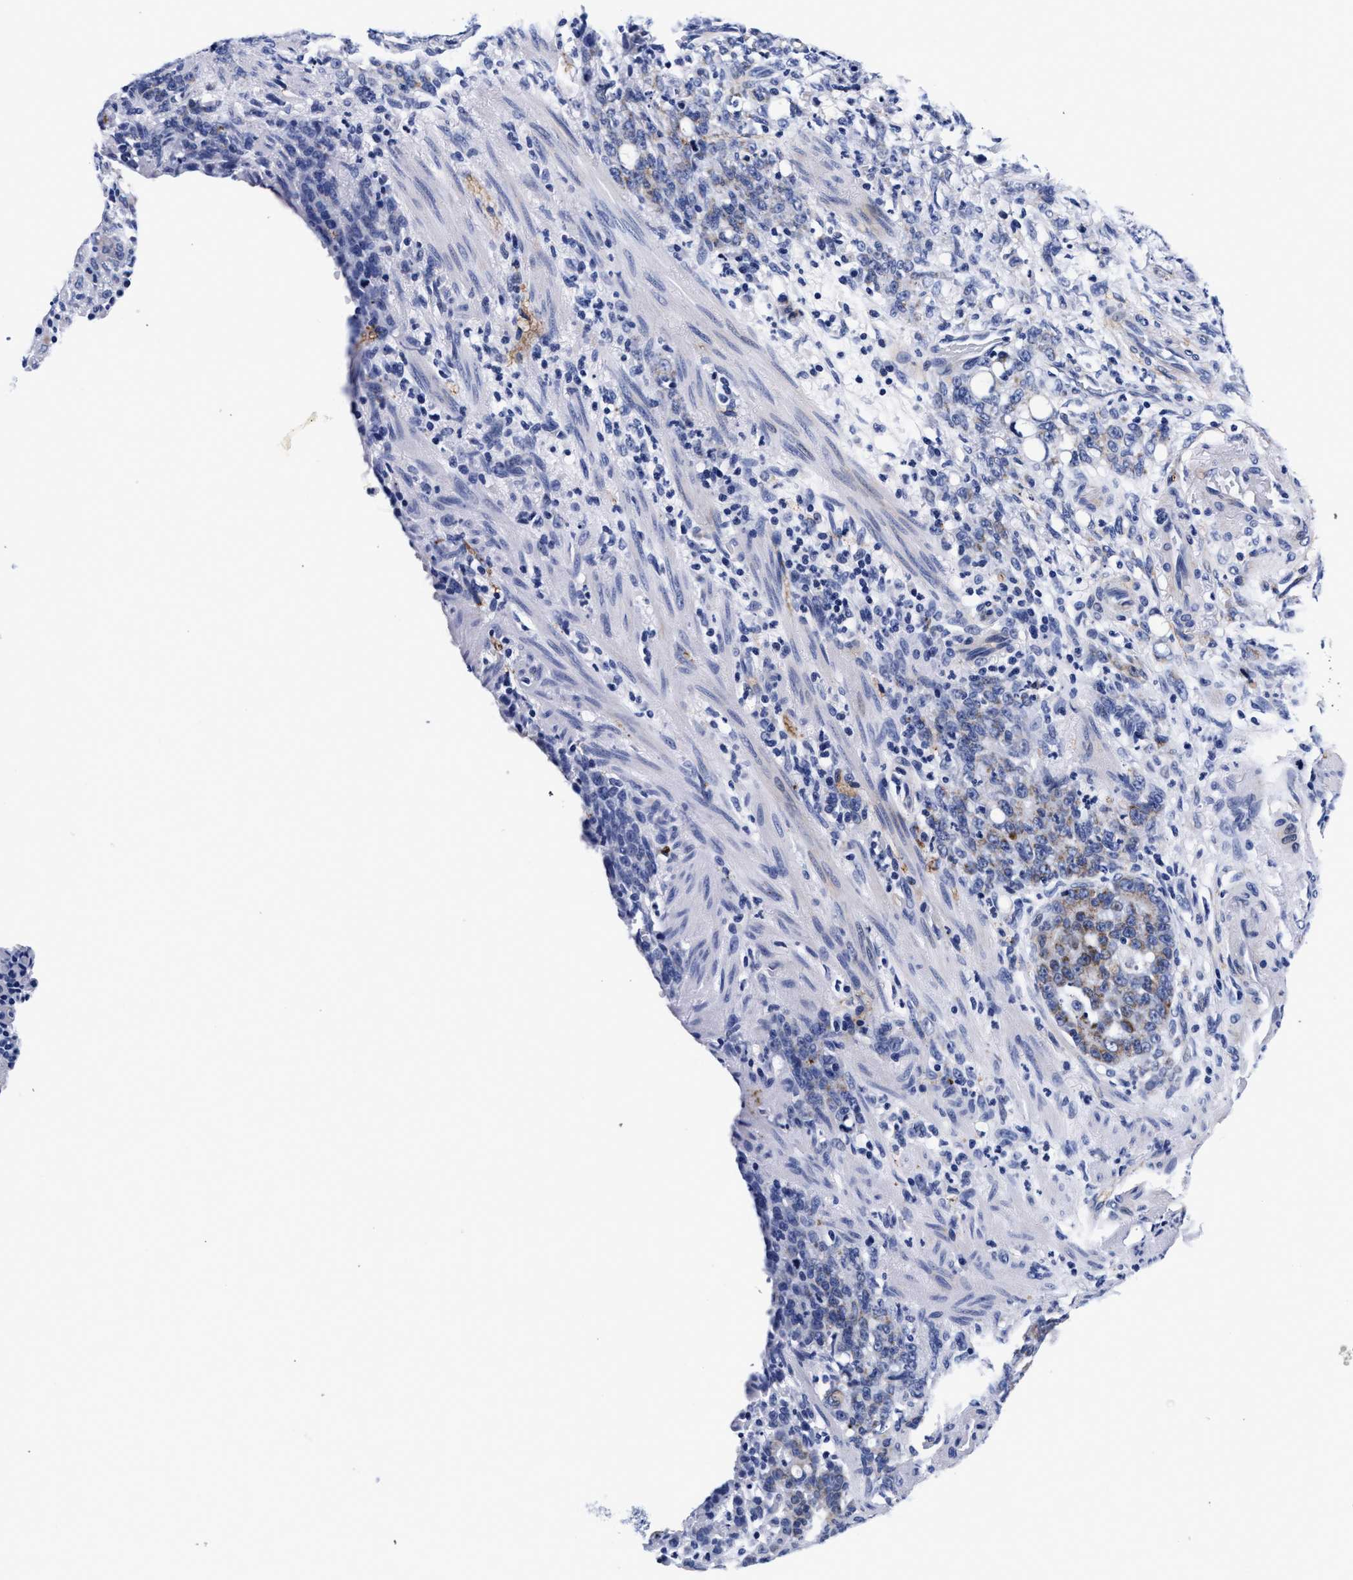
{"staining": {"intensity": "weak", "quantity": "<25%", "location": "cytoplasmic/membranous"}, "tissue": "stomach cancer", "cell_type": "Tumor cells", "image_type": "cancer", "snomed": [{"axis": "morphology", "description": "Adenocarcinoma, NOS"}, {"axis": "topography", "description": "Stomach, lower"}], "caption": "An immunohistochemistry (IHC) photomicrograph of adenocarcinoma (stomach) is shown. There is no staining in tumor cells of adenocarcinoma (stomach).", "gene": "RAB3B", "patient": {"sex": "male", "age": 88}}